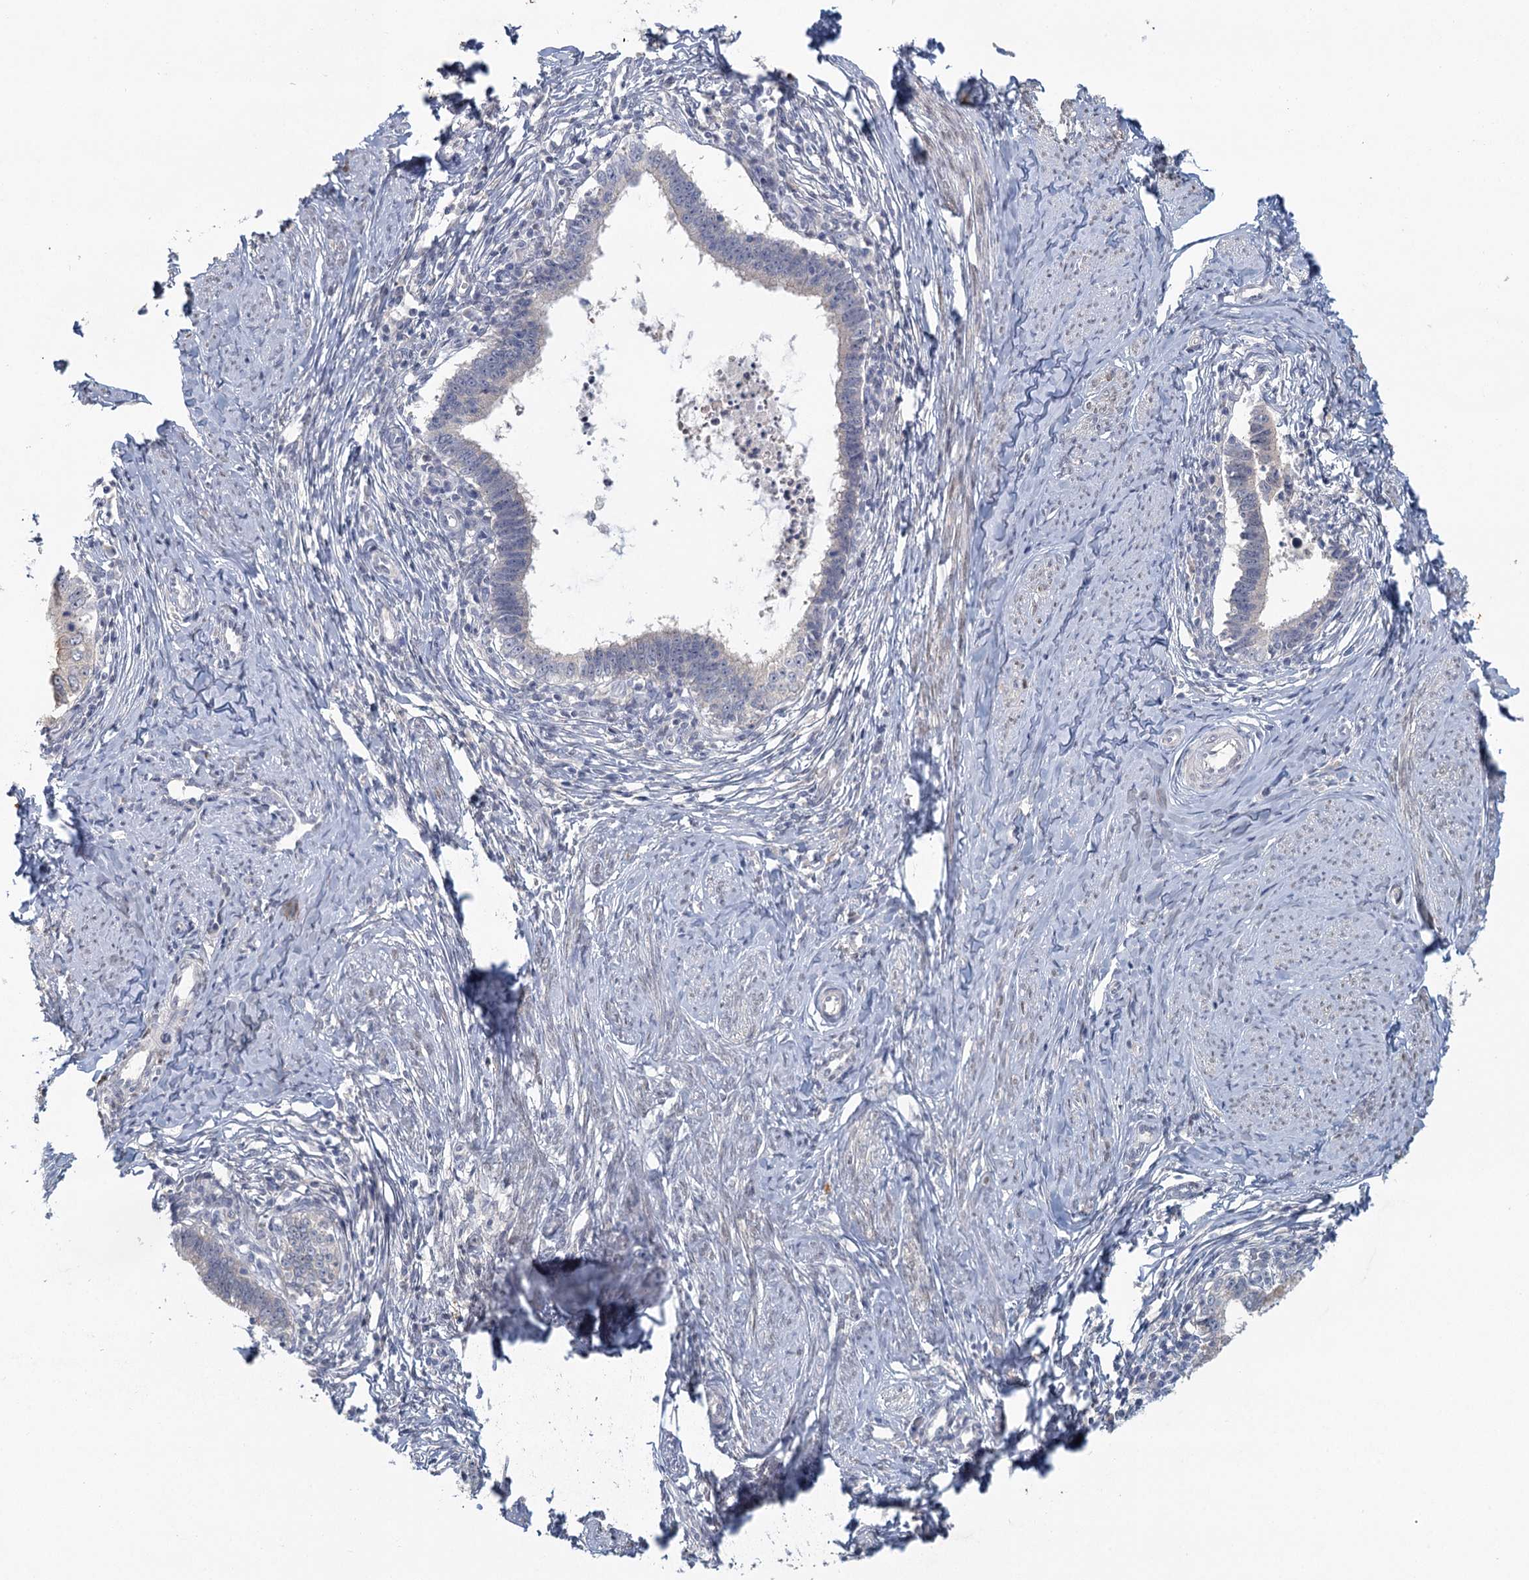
{"staining": {"intensity": "negative", "quantity": "none", "location": "none"}, "tissue": "cervical cancer", "cell_type": "Tumor cells", "image_type": "cancer", "snomed": [{"axis": "morphology", "description": "Adenocarcinoma, NOS"}, {"axis": "topography", "description": "Cervix"}], "caption": "This is an immunohistochemistry histopathology image of human adenocarcinoma (cervical). There is no expression in tumor cells.", "gene": "MYO7B", "patient": {"sex": "female", "age": 36}}